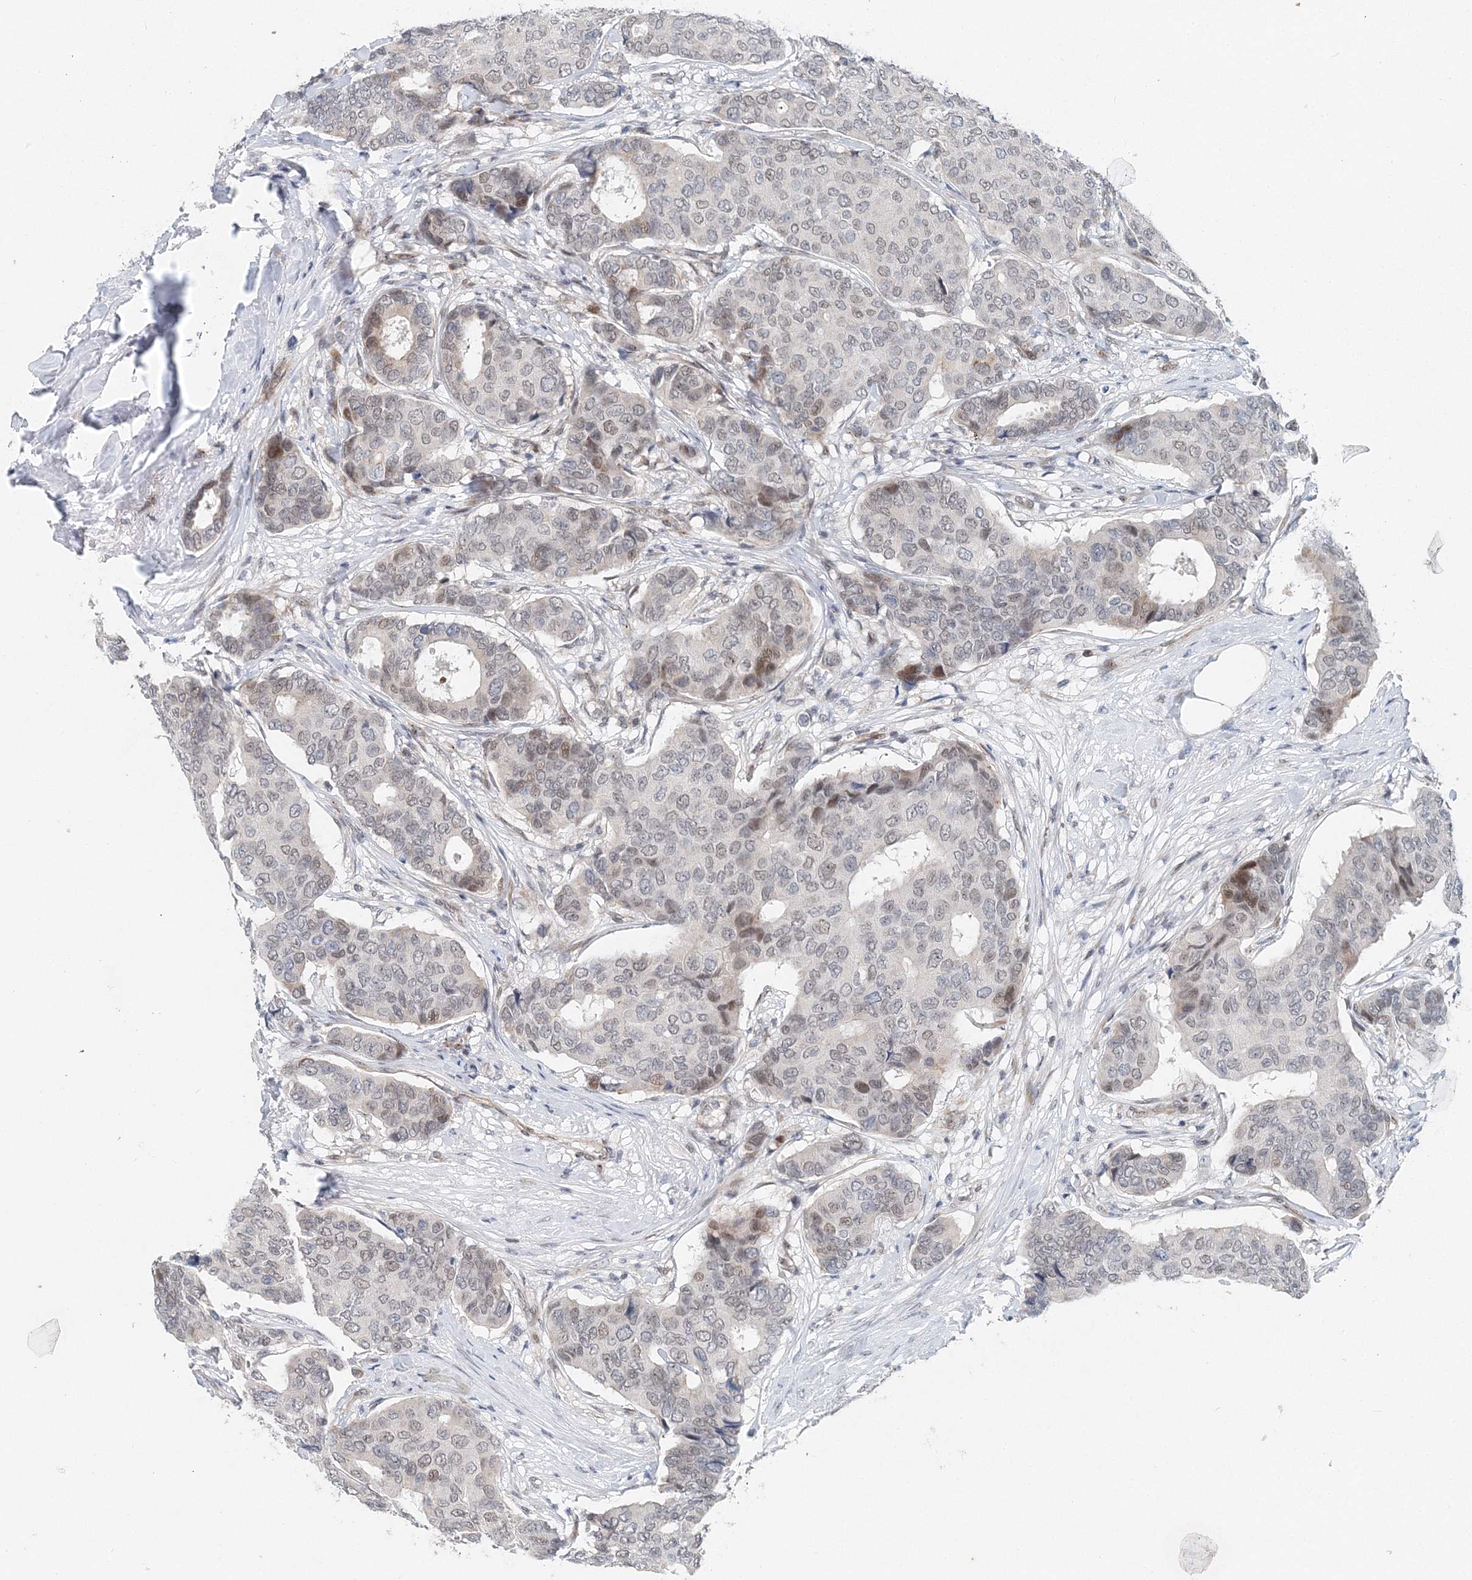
{"staining": {"intensity": "weak", "quantity": "<25%", "location": "nuclear"}, "tissue": "breast cancer", "cell_type": "Tumor cells", "image_type": "cancer", "snomed": [{"axis": "morphology", "description": "Duct carcinoma"}, {"axis": "topography", "description": "Breast"}], "caption": "This is an immunohistochemistry (IHC) histopathology image of human infiltrating ductal carcinoma (breast). There is no expression in tumor cells.", "gene": "UIMC1", "patient": {"sex": "female", "age": 75}}